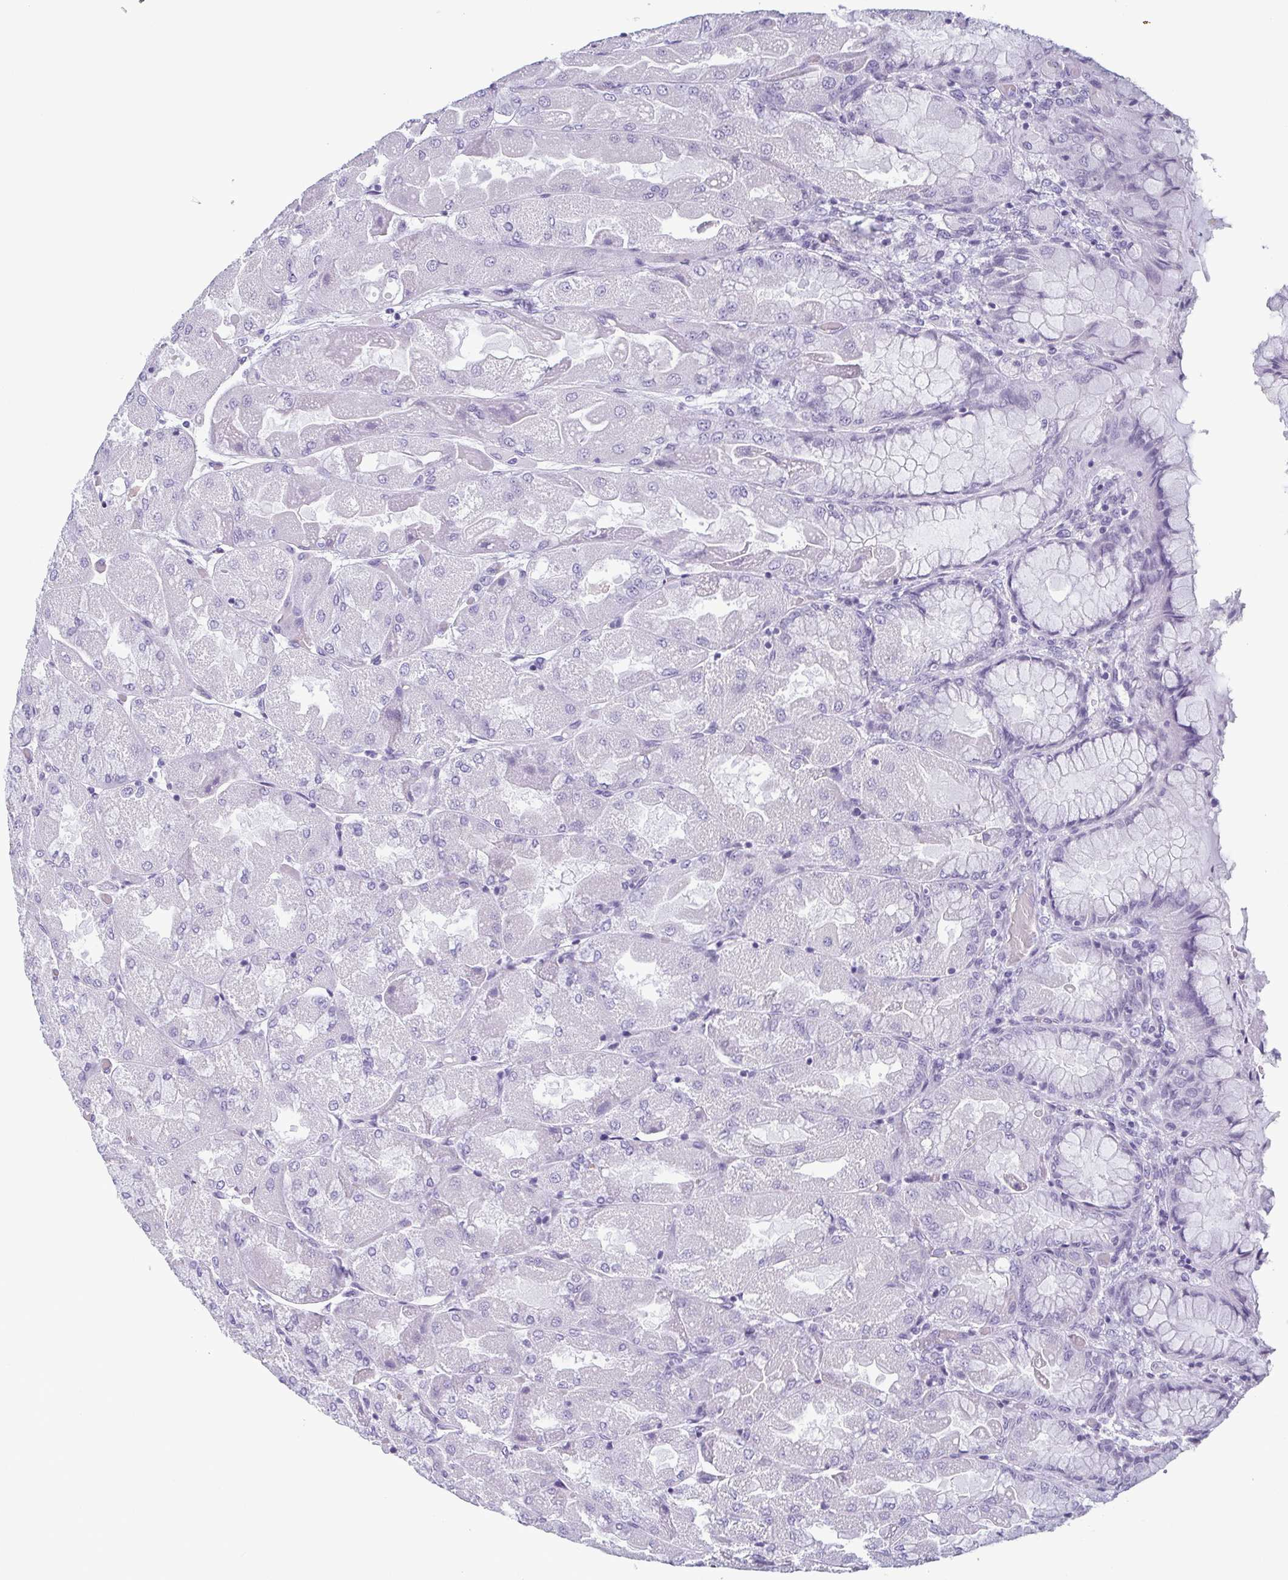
{"staining": {"intensity": "negative", "quantity": "none", "location": "none"}, "tissue": "stomach", "cell_type": "Glandular cells", "image_type": "normal", "snomed": [{"axis": "morphology", "description": "Normal tissue, NOS"}, {"axis": "topography", "description": "Stomach"}], "caption": "Immunohistochemistry (IHC) histopathology image of unremarkable stomach stained for a protein (brown), which displays no positivity in glandular cells.", "gene": "KRT78", "patient": {"sex": "female", "age": 61}}